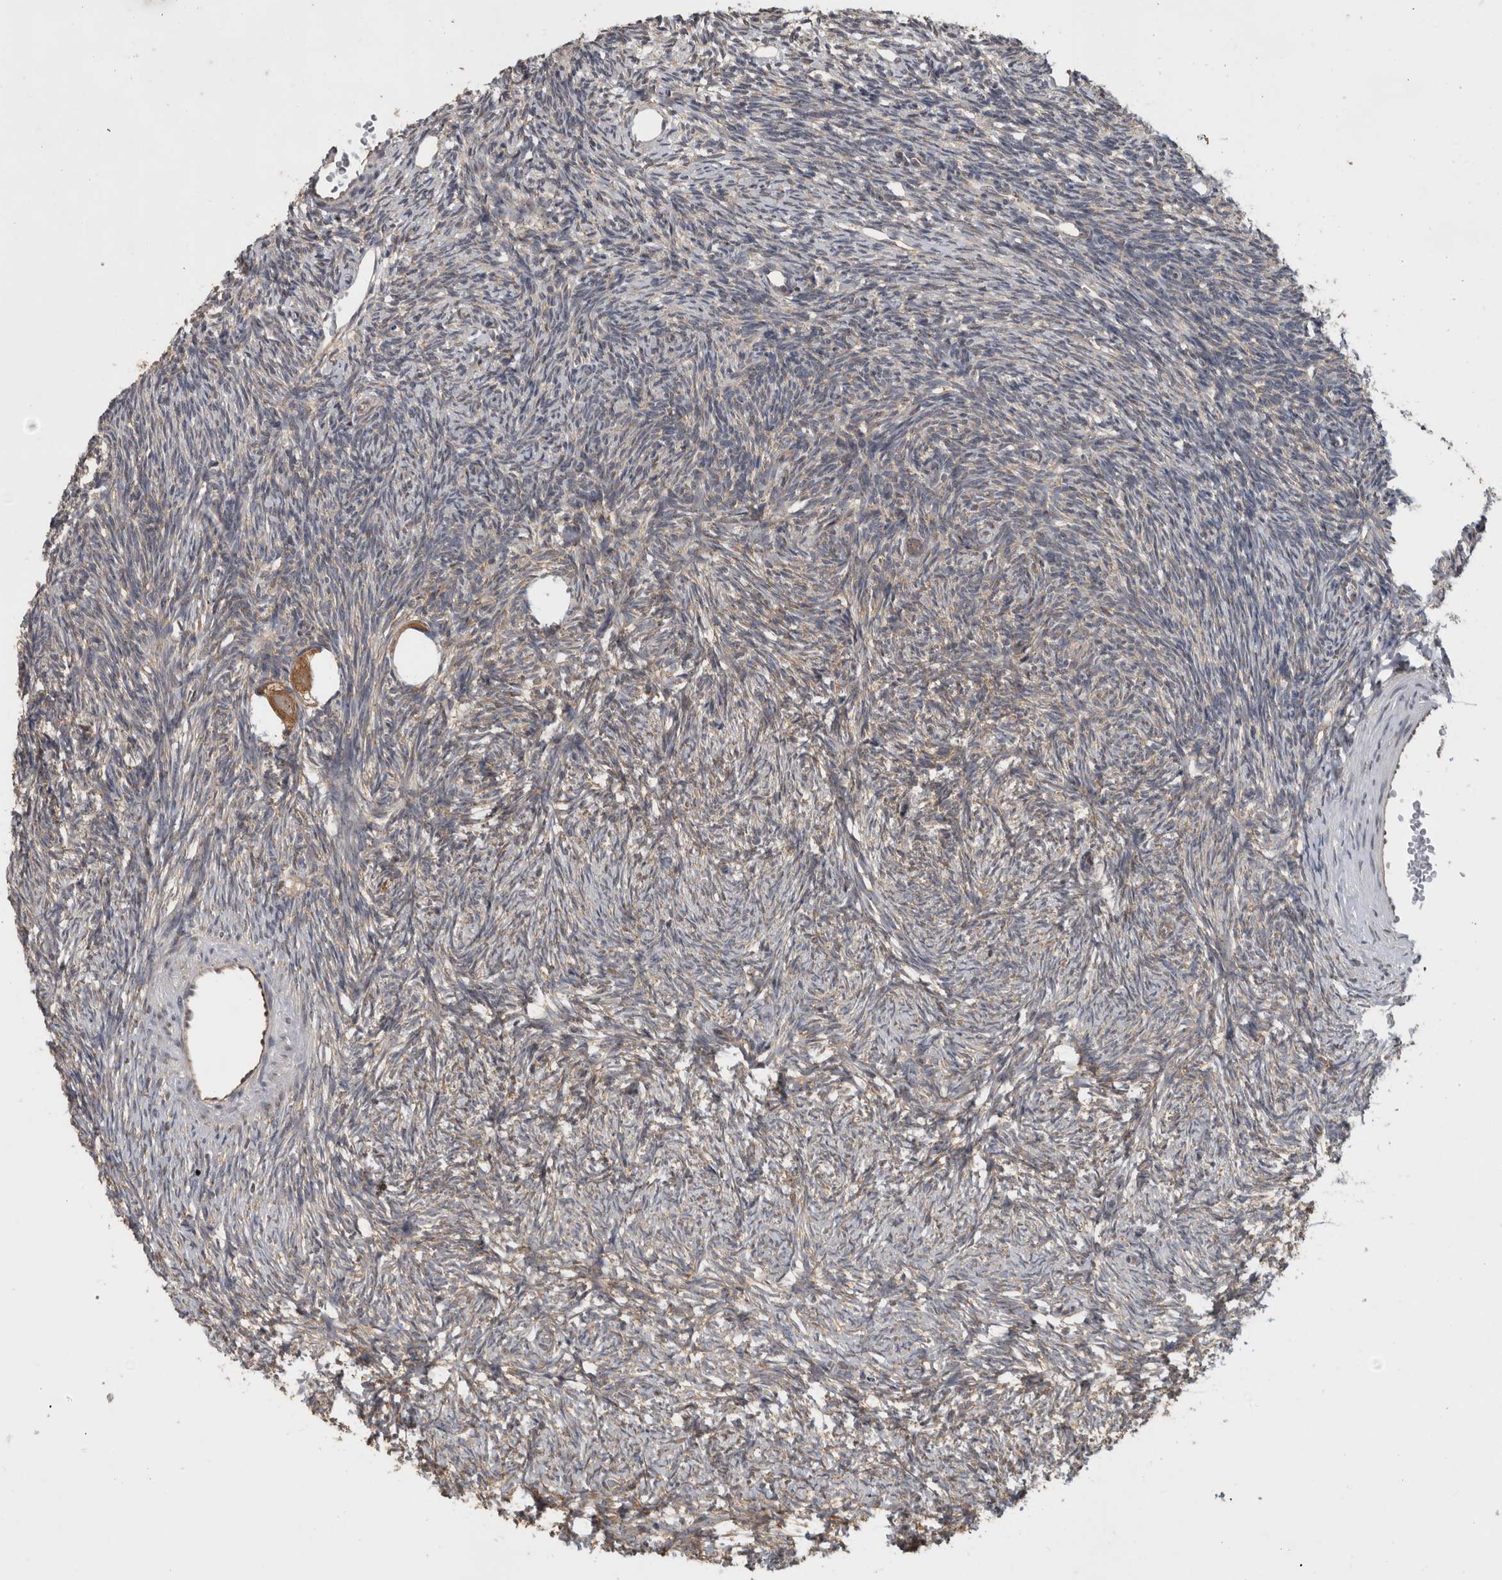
{"staining": {"intensity": "moderate", "quantity": ">75%", "location": "cytoplasmic/membranous"}, "tissue": "ovary", "cell_type": "Follicle cells", "image_type": "normal", "snomed": [{"axis": "morphology", "description": "Normal tissue, NOS"}, {"axis": "topography", "description": "Ovary"}], "caption": "There is medium levels of moderate cytoplasmic/membranous staining in follicle cells of benign ovary, as demonstrated by immunohistochemical staining (brown color).", "gene": "ATXN2", "patient": {"sex": "female", "age": 34}}